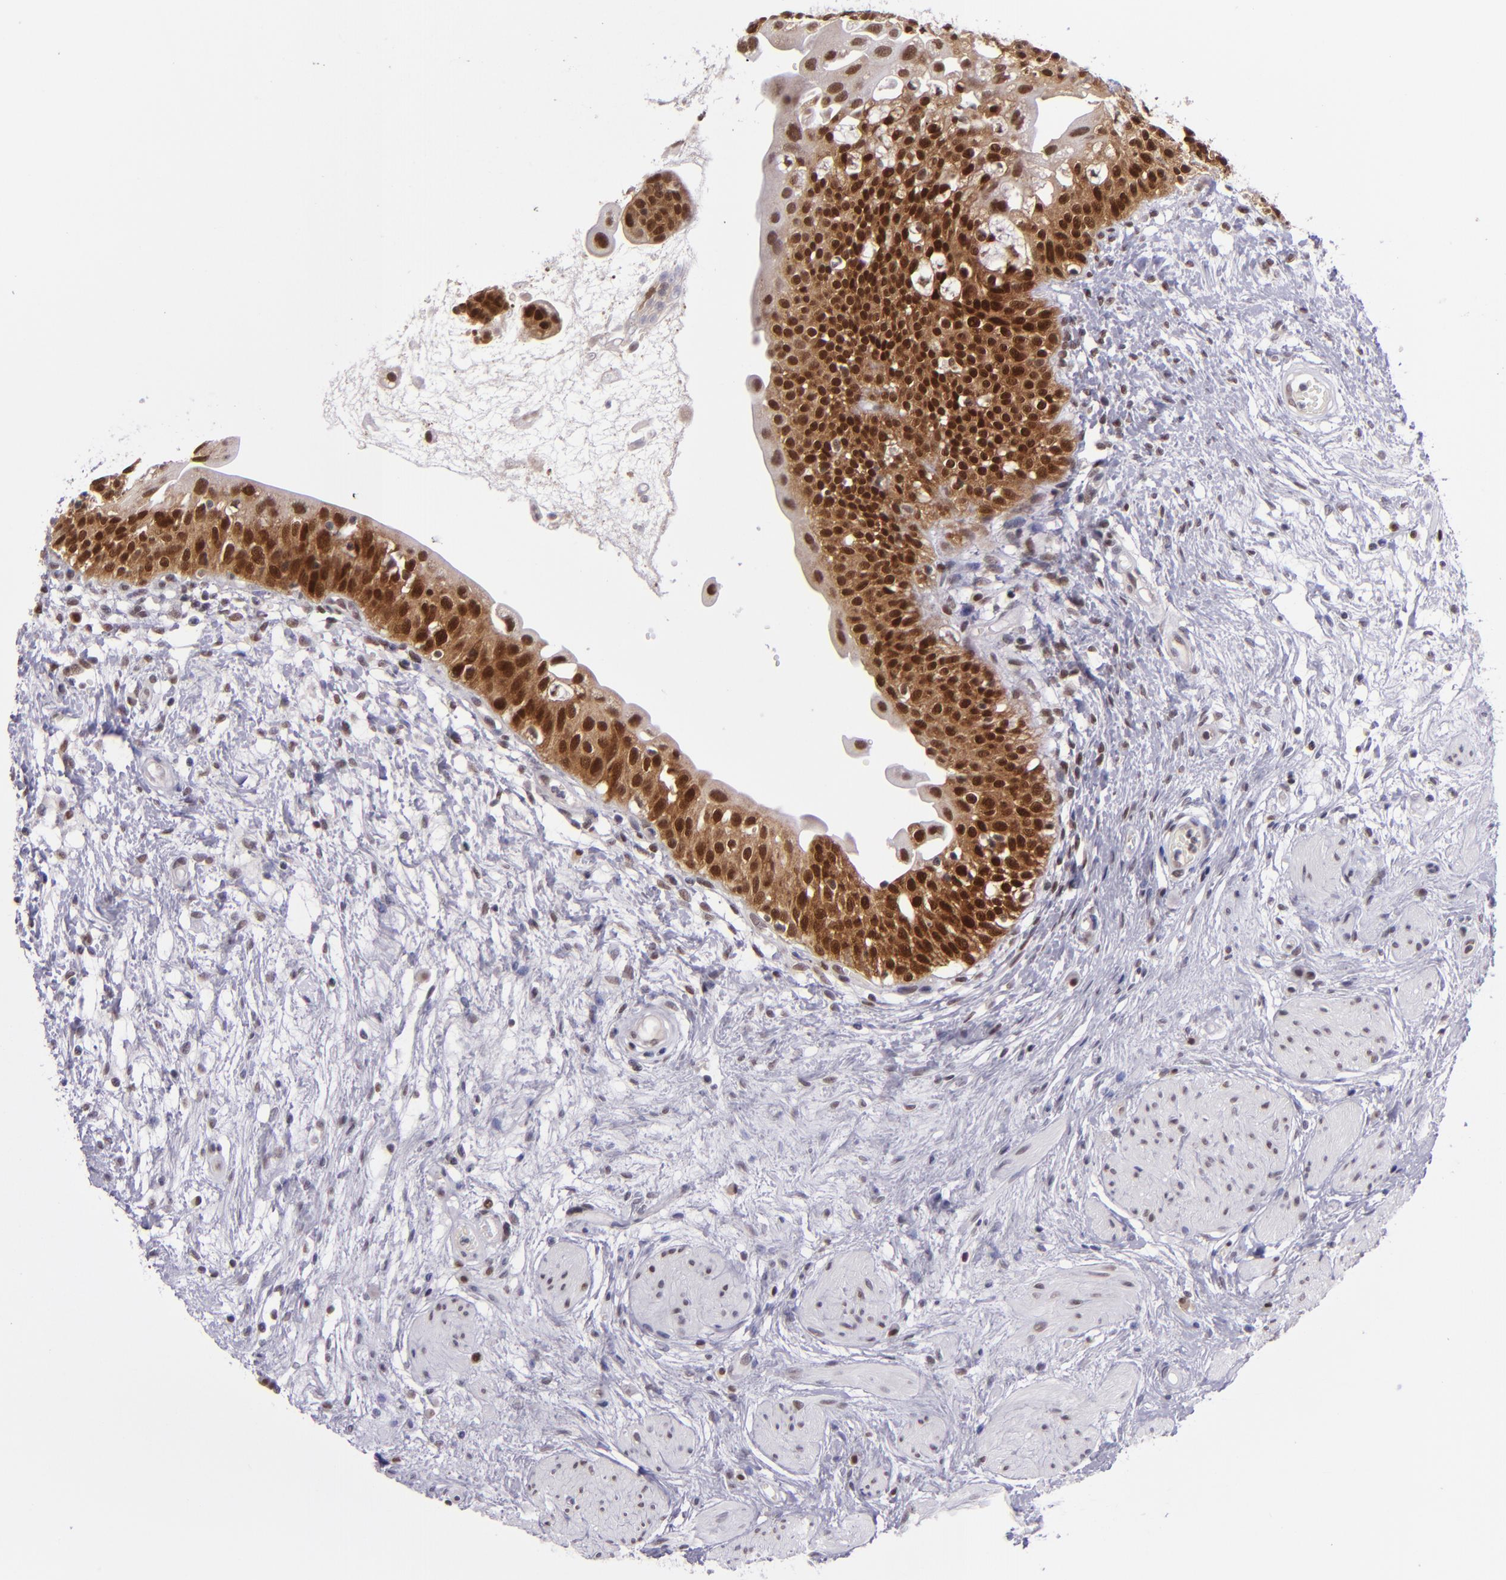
{"staining": {"intensity": "strong", "quantity": ">75%", "location": "cytoplasmic/membranous,nuclear"}, "tissue": "urinary bladder", "cell_type": "Urothelial cells", "image_type": "normal", "snomed": [{"axis": "morphology", "description": "Normal tissue, NOS"}, {"axis": "topography", "description": "Urinary bladder"}], "caption": "About >75% of urothelial cells in unremarkable human urinary bladder show strong cytoplasmic/membranous,nuclear protein expression as visualized by brown immunohistochemical staining.", "gene": "BAG1", "patient": {"sex": "female", "age": 55}}